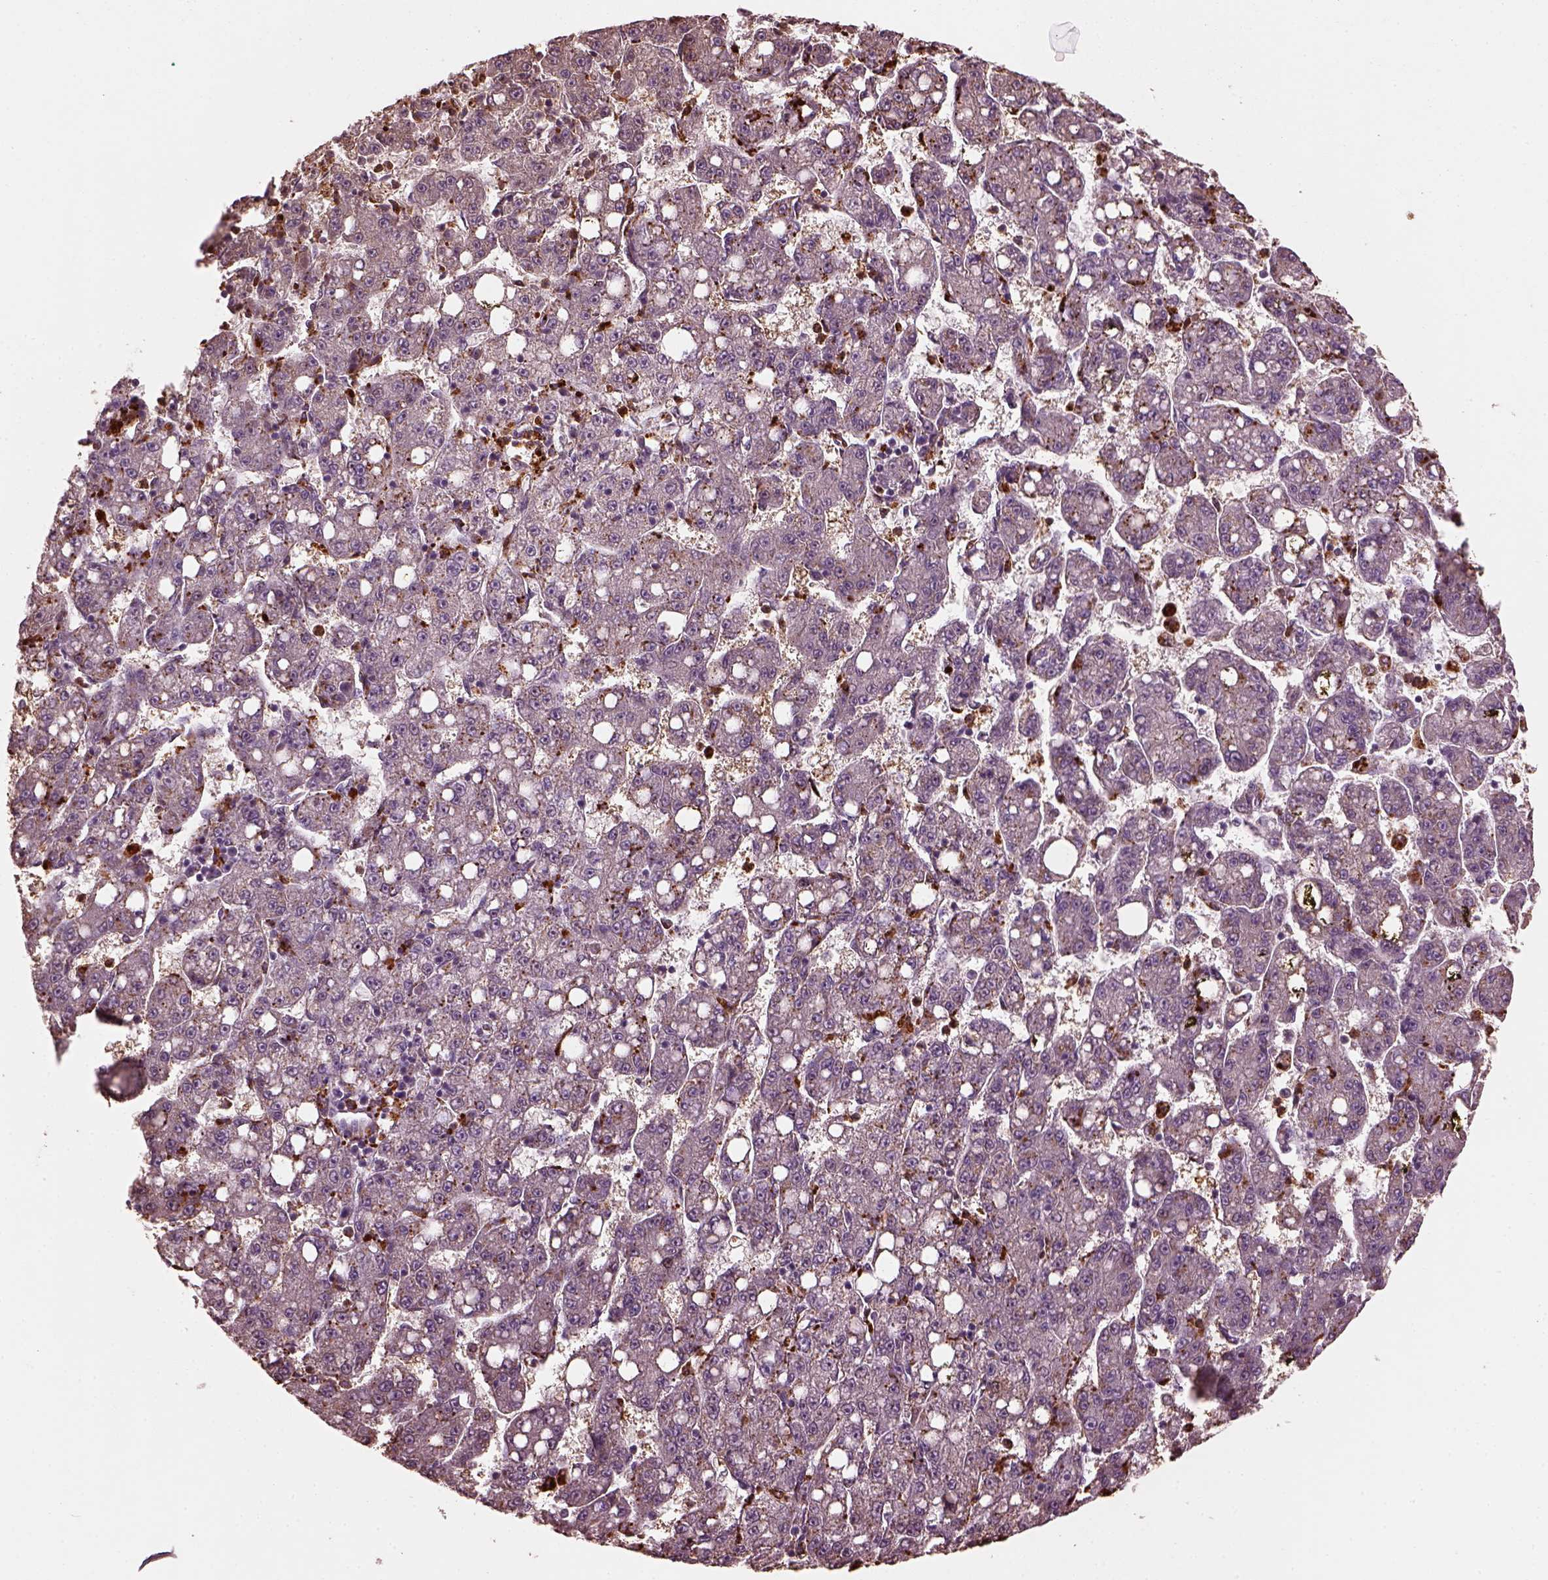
{"staining": {"intensity": "weak", "quantity": "<25%", "location": "cytoplasmic/membranous"}, "tissue": "liver cancer", "cell_type": "Tumor cells", "image_type": "cancer", "snomed": [{"axis": "morphology", "description": "Carcinoma, Hepatocellular, NOS"}, {"axis": "topography", "description": "Liver"}], "caption": "Immunohistochemical staining of human liver cancer (hepatocellular carcinoma) demonstrates no significant positivity in tumor cells.", "gene": "RUFY3", "patient": {"sex": "female", "age": 65}}